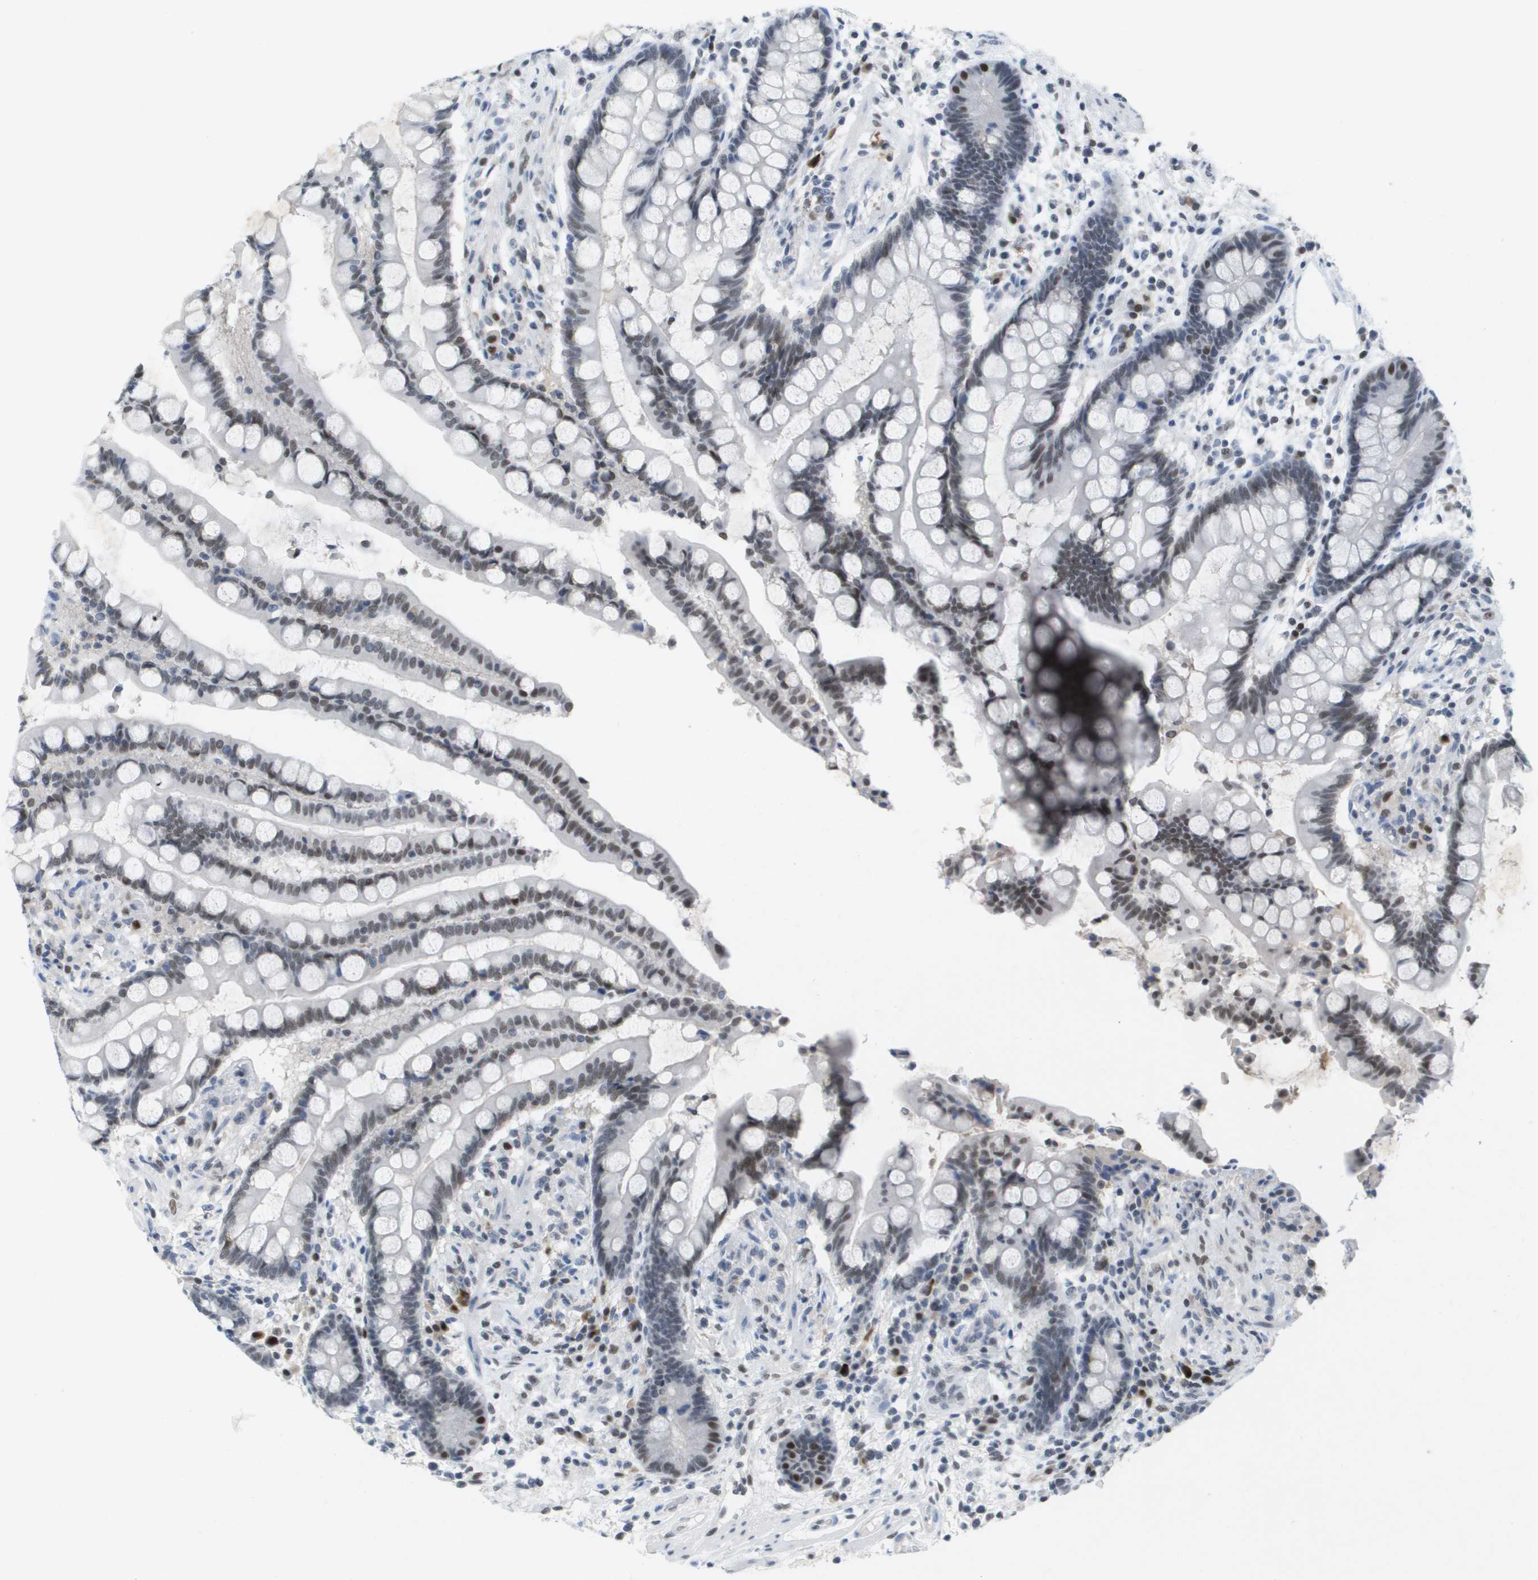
{"staining": {"intensity": "negative", "quantity": "none", "location": "none"}, "tissue": "colon", "cell_type": "Endothelial cells", "image_type": "normal", "snomed": [{"axis": "morphology", "description": "Normal tissue, NOS"}, {"axis": "topography", "description": "Colon"}], "caption": "A high-resolution image shows immunohistochemistry staining of benign colon, which shows no significant positivity in endothelial cells.", "gene": "TP53RK", "patient": {"sex": "male", "age": 73}}